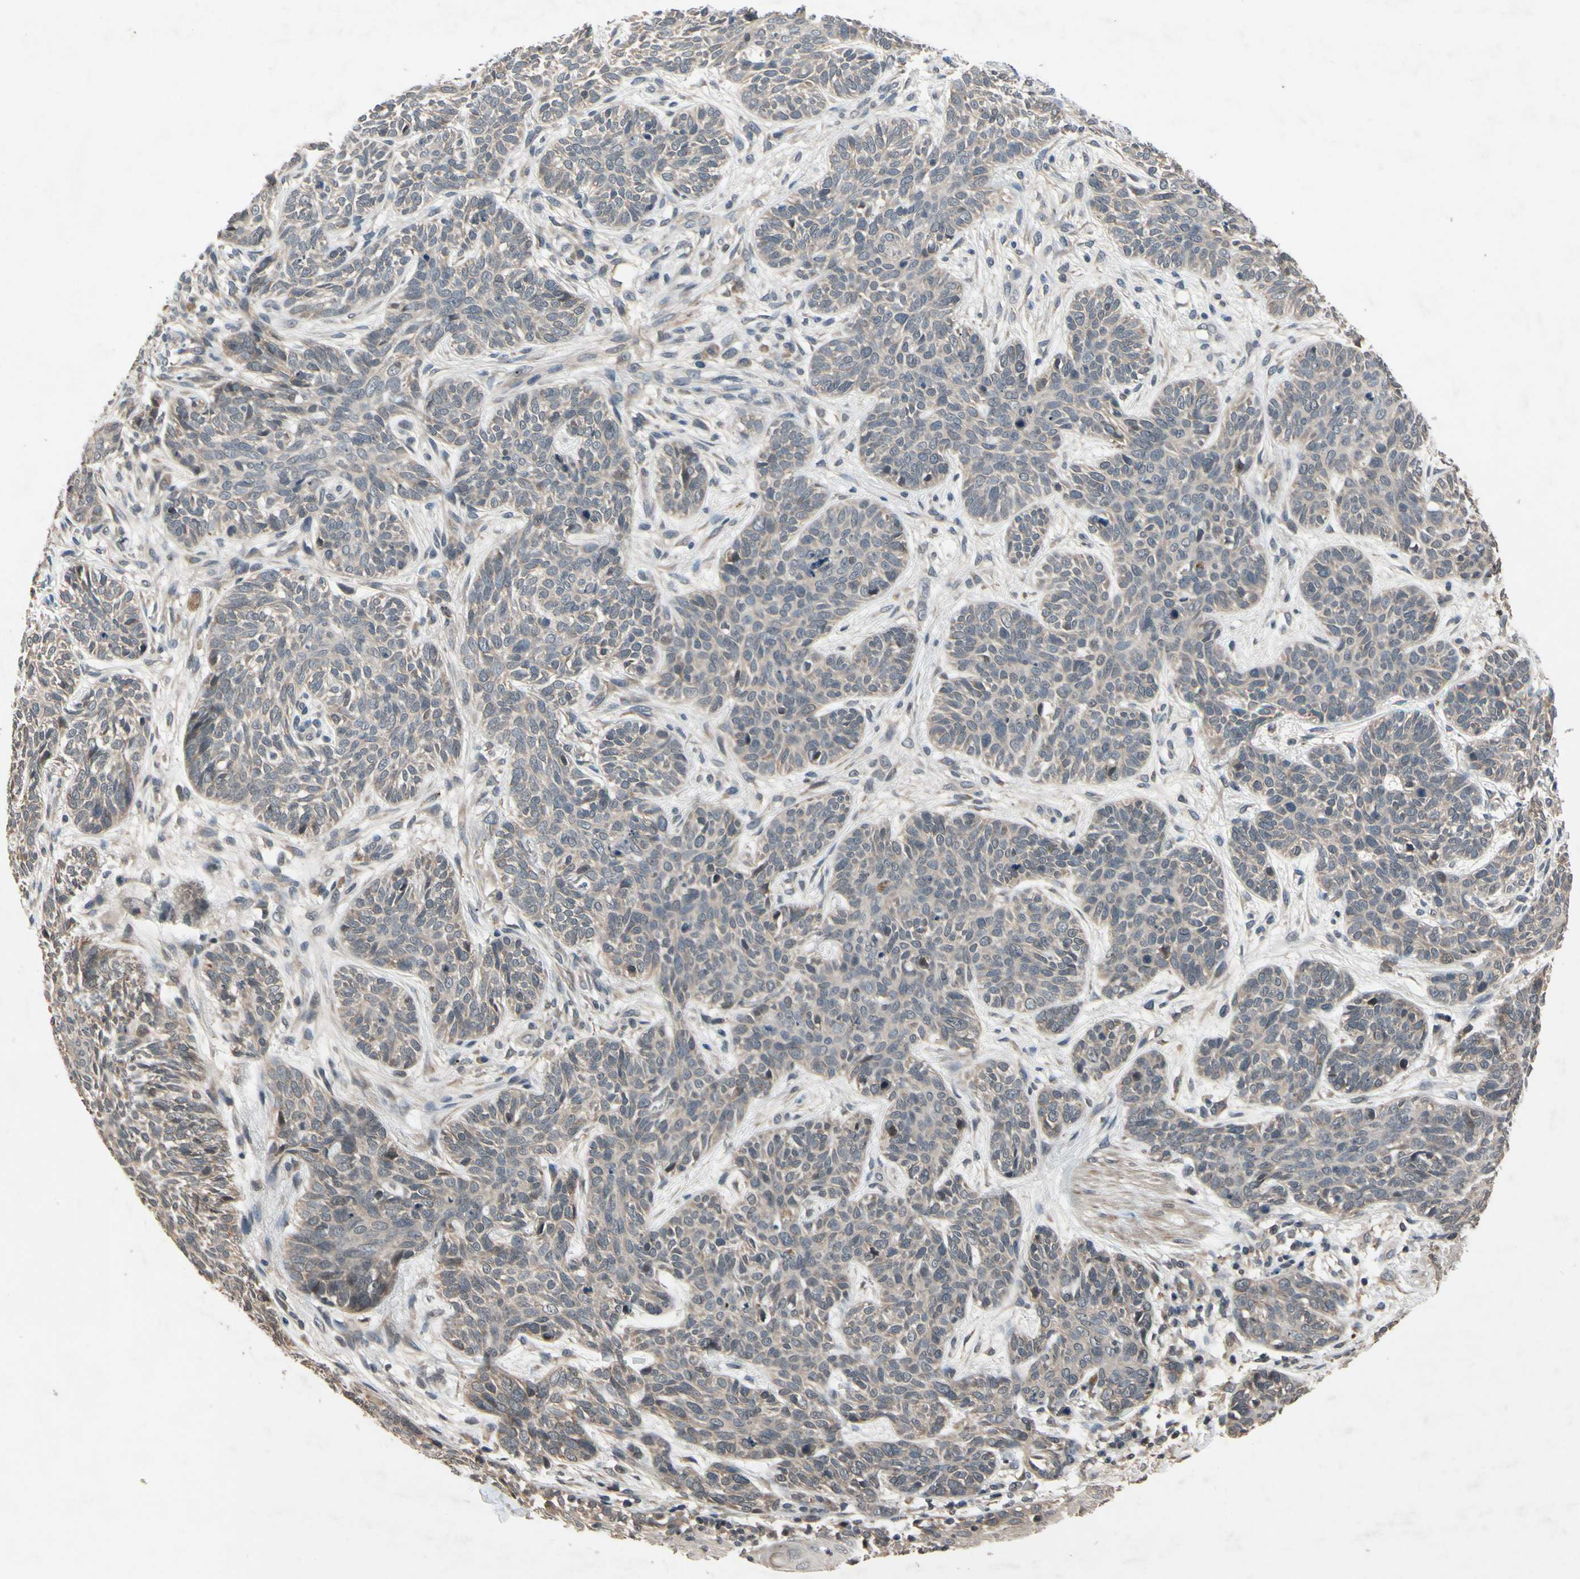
{"staining": {"intensity": "weak", "quantity": ">75%", "location": "cytoplasmic/membranous"}, "tissue": "skin cancer", "cell_type": "Tumor cells", "image_type": "cancer", "snomed": [{"axis": "morphology", "description": "Normal tissue, NOS"}, {"axis": "morphology", "description": "Basal cell carcinoma"}, {"axis": "topography", "description": "Skin"}], "caption": "A high-resolution image shows immunohistochemistry (IHC) staining of skin cancer, which shows weak cytoplasmic/membranous staining in about >75% of tumor cells.", "gene": "DPY19L3", "patient": {"sex": "male", "age": 52}}